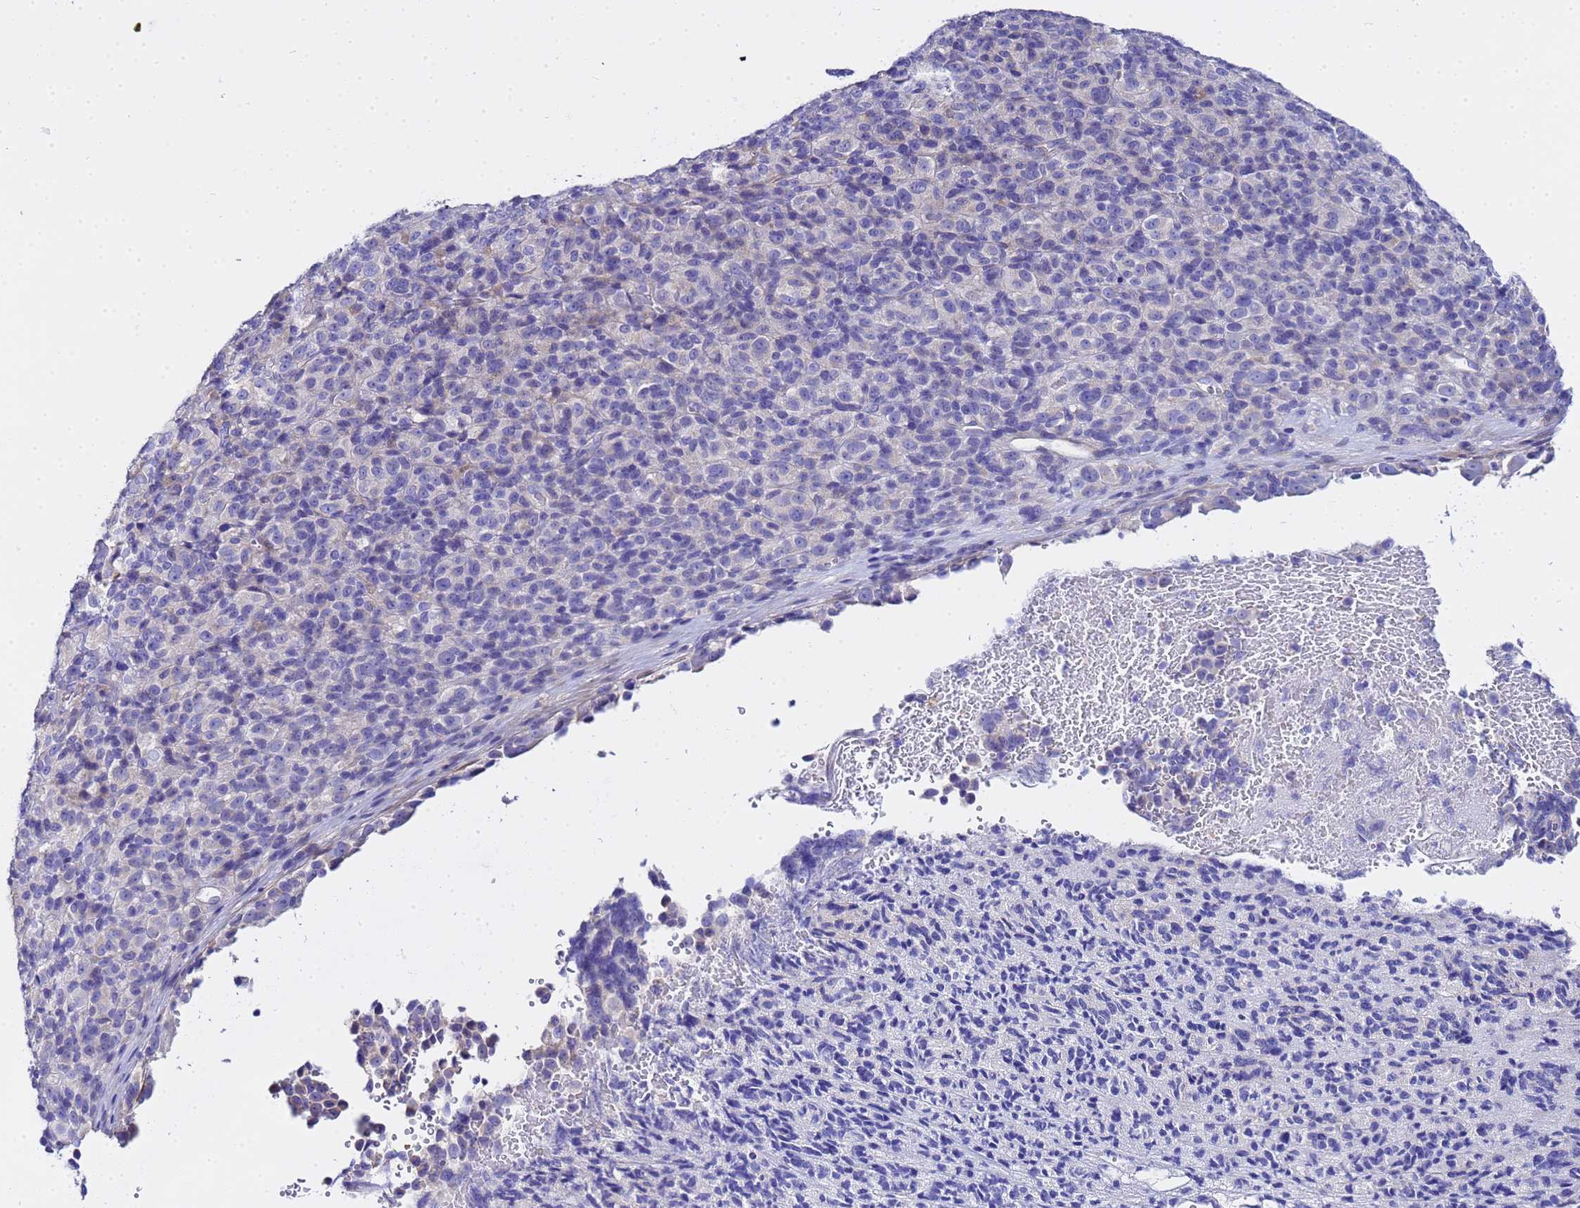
{"staining": {"intensity": "negative", "quantity": "none", "location": "none"}, "tissue": "melanoma", "cell_type": "Tumor cells", "image_type": "cancer", "snomed": [{"axis": "morphology", "description": "Malignant melanoma, Metastatic site"}, {"axis": "topography", "description": "Brain"}], "caption": "Tumor cells are negative for protein expression in human malignant melanoma (metastatic site).", "gene": "USP18", "patient": {"sex": "female", "age": 56}}